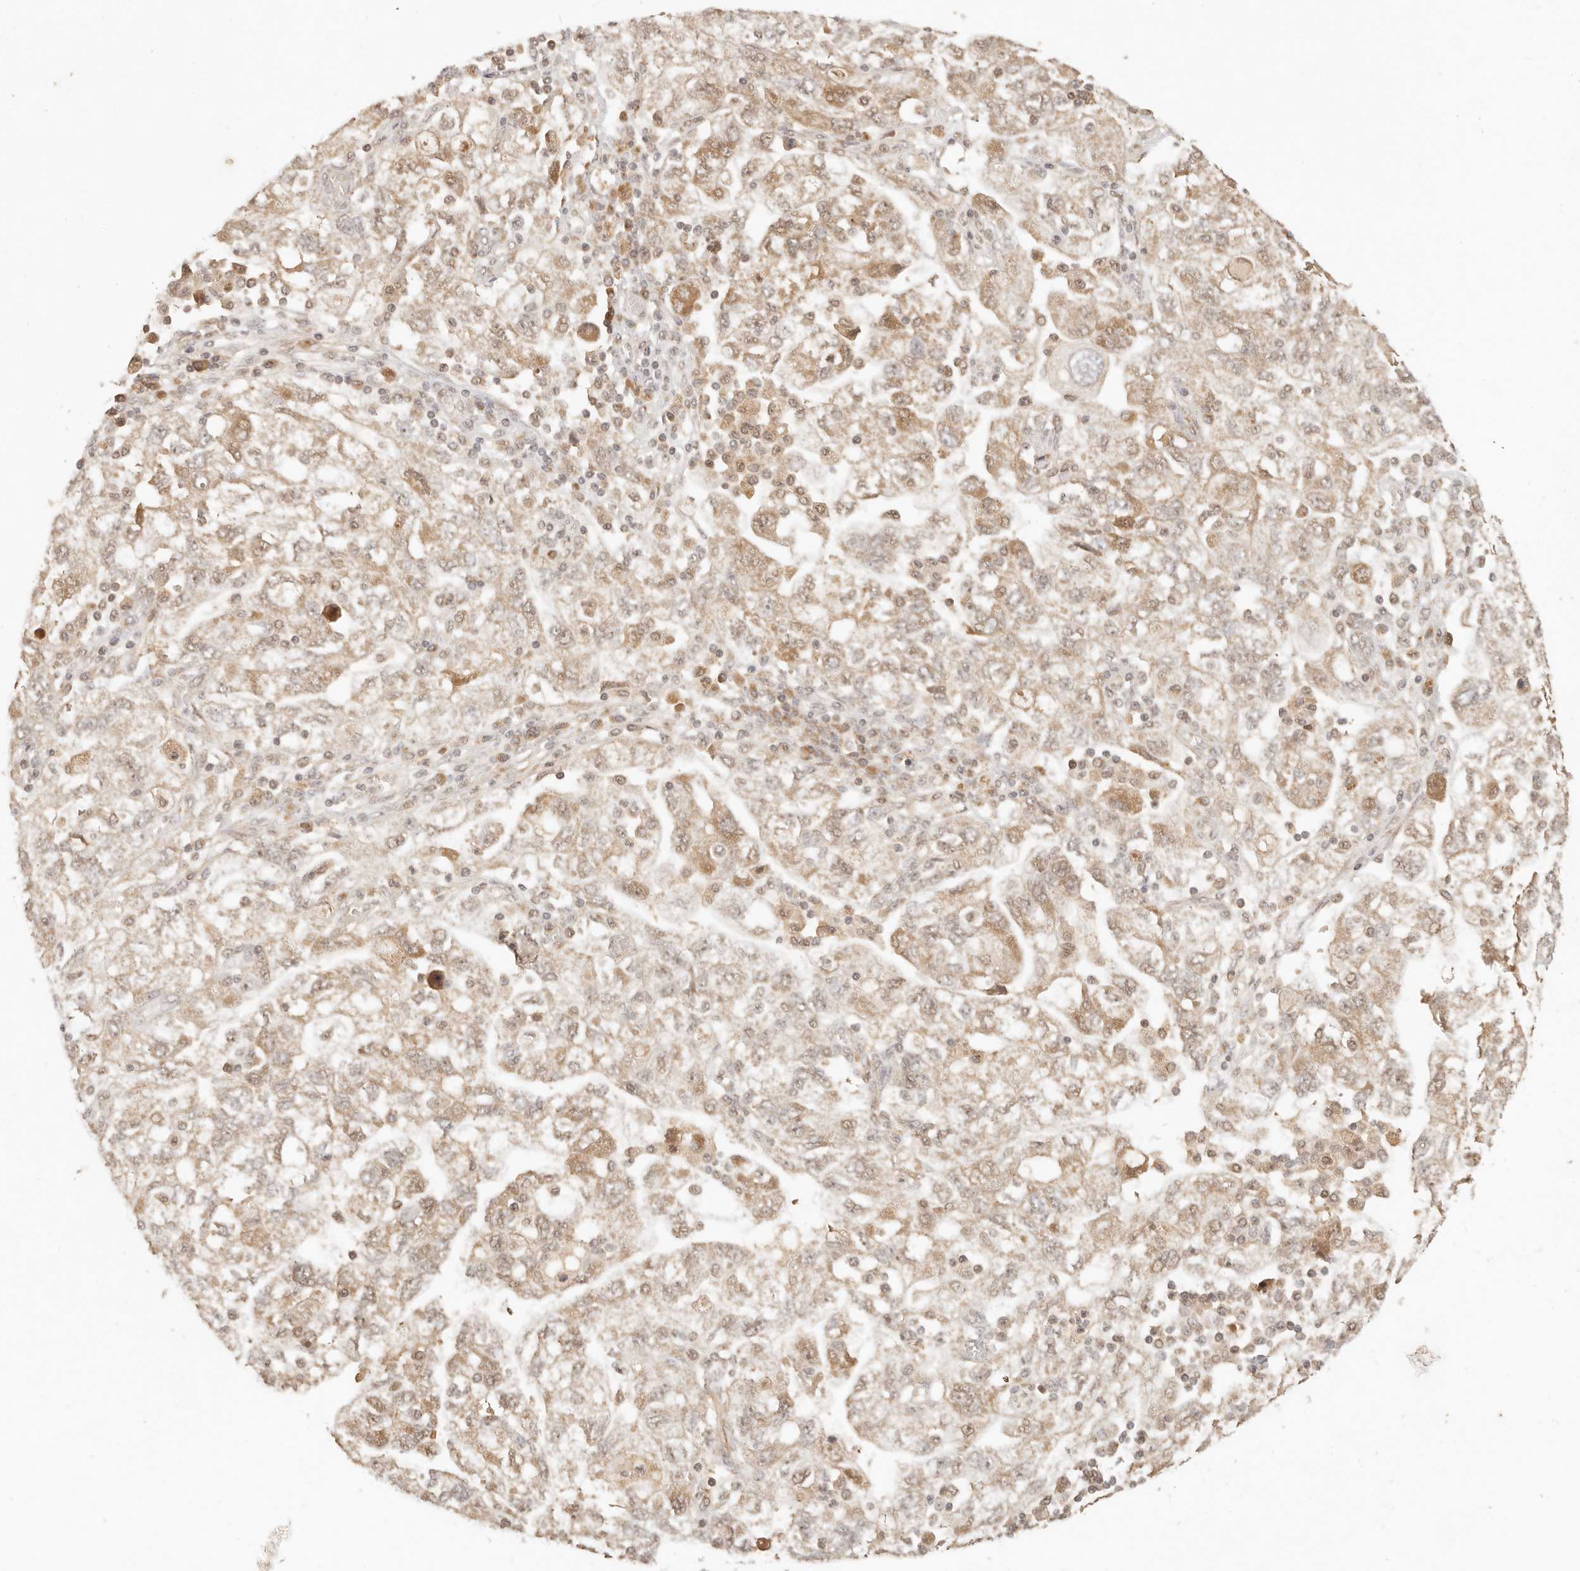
{"staining": {"intensity": "weak", "quantity": ">75%", "location": "cytoplasmic/membranous,nuclear"}, "tissue": "ovarian cancer", "cell_type": "Tumor cells", "image_type": "cancer", "snomed": [{"axis": "morphology", "description": "Carcinoma, NOS"}, {"axis": "morphology", "description": "Cystadenocarcinoma, serous, NOS"}, {"axis": "topography", "description": "Ovary"}], "caption": "Immunohistochemical staining of human ovarian carcinoma demonstrates low levels of weak cytoplasmic/membranous and nuclear positivity in approximately >75% of tumor cells.", "gene": "INTS11", "patient": {"sex": "female", "age": 69}}